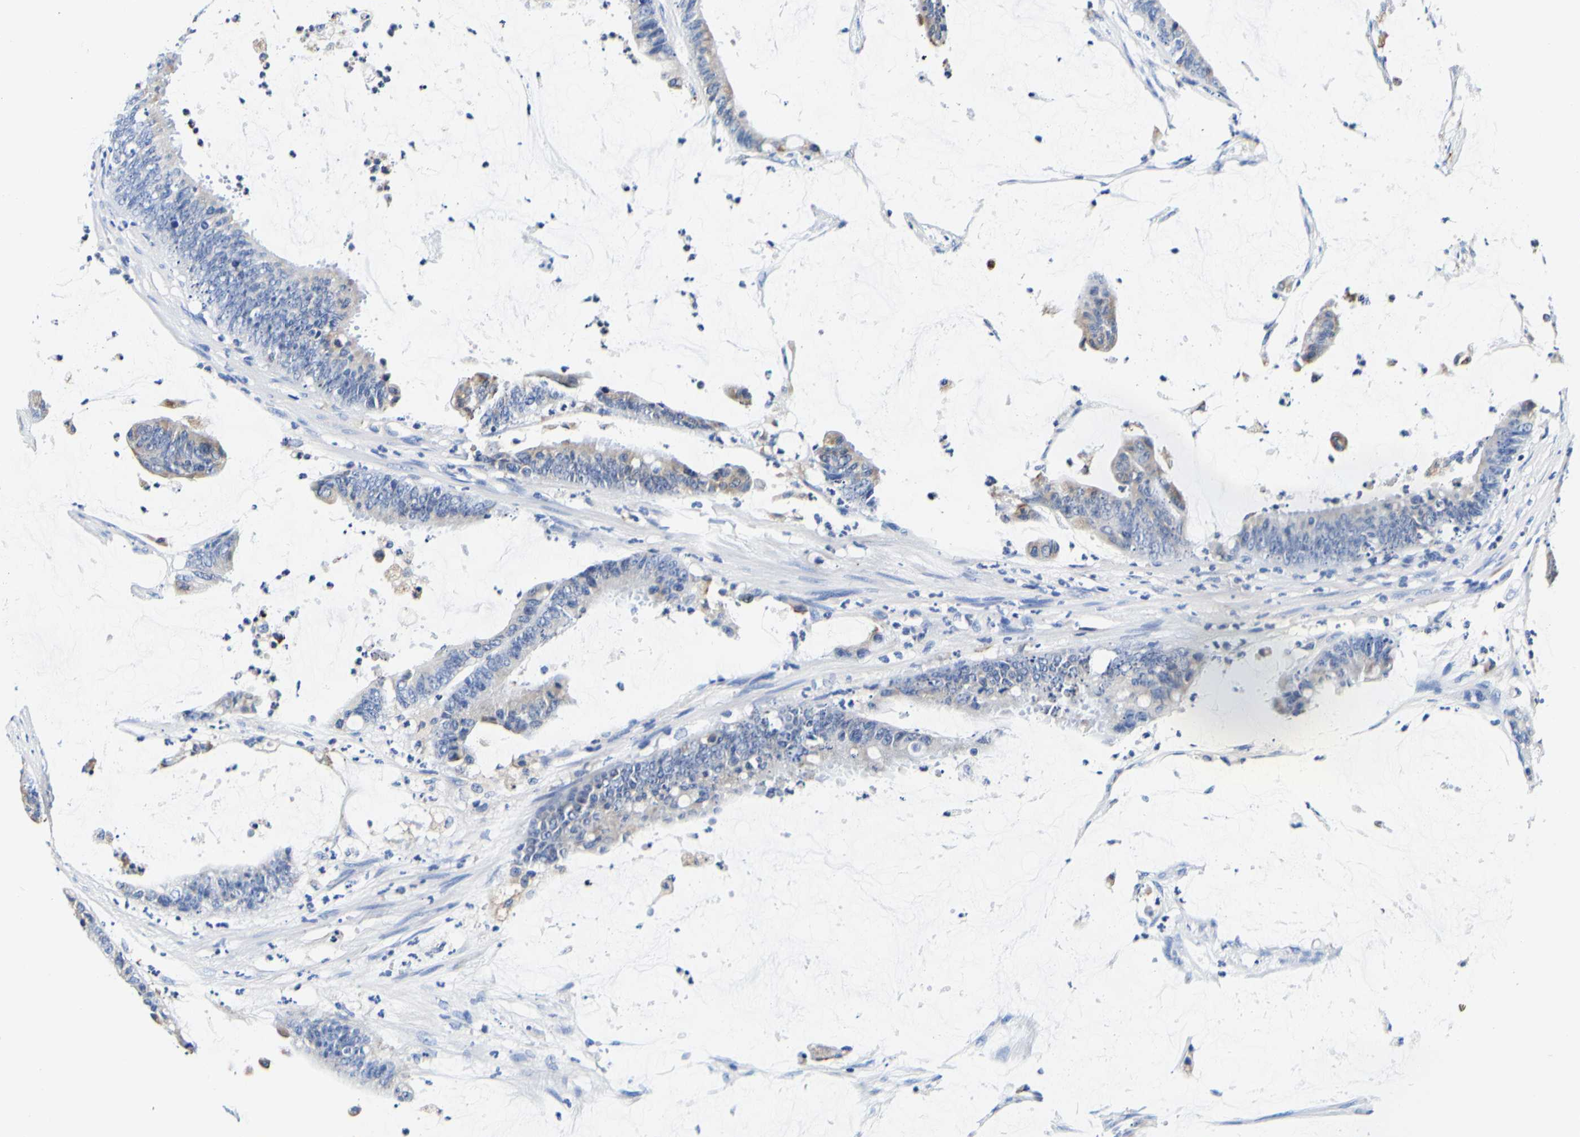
{"staining": {"intensity": "negative", "quantity": "none", "location": "none"}, "tissue": "colorectal cancer", "cell_type": "Tumor cells", "image_type": "cancer", "snomed": [{"axis": "morphology", "description": "Adenocarcinoma, NOS"}, {"axis": "topography", "description": "Rectum"}], "caption": "Immunohistochemical staining of human colorectal cancer (adenocarcinoma) reveals no significant expression in tumor cells. Brightfield microscopy of immunohistochemistry stained with DAB (3,3'-diaminobenzidine) (brown) and hematoxylin (blue), captured at high magnification.", "gene": "P4HB", "patient": {"sex": "female", "age": 66}}